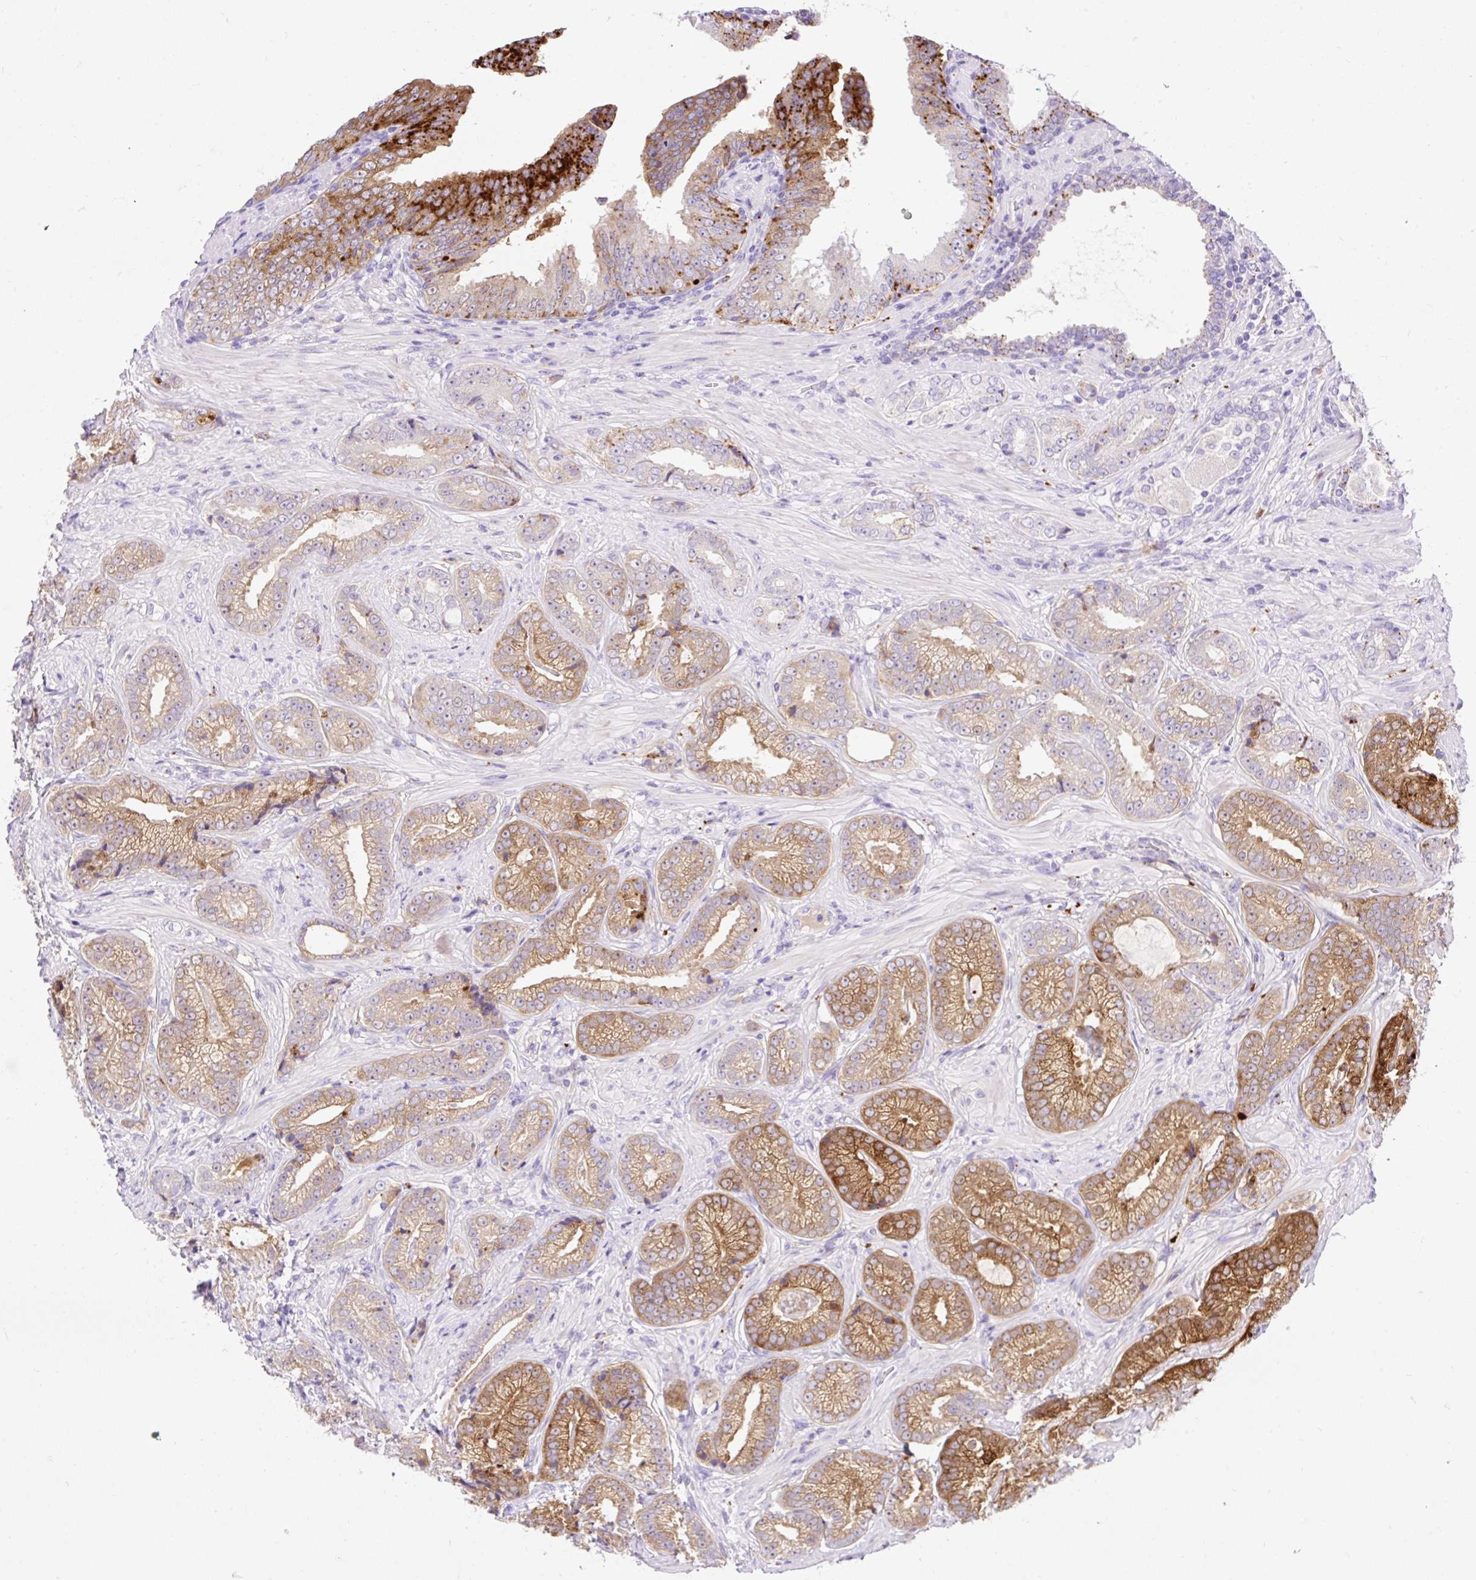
{"staining": {"intensity": "moderate", "quantity": ">75%", "location": "cytoplasmic/membranous"}, "tissue": "prostate cancer", "cell_type": "Tumor cells", "image_type": "cancer", "snomed": [{"axis": "morphology", "description": "Adenocarcinoma, Low grade"}, {"axis": "topography", "description": "Prostate"}], "caption": "Immunohistochemical staining of prostate adenocarcinoma (low-grade) displays medium levels of moderate cytoplasmic/membranous protein staining in approximately >75% of tumor cells.", "gene": "HEXB", "patient": {"sex": "male", "age": 61}}